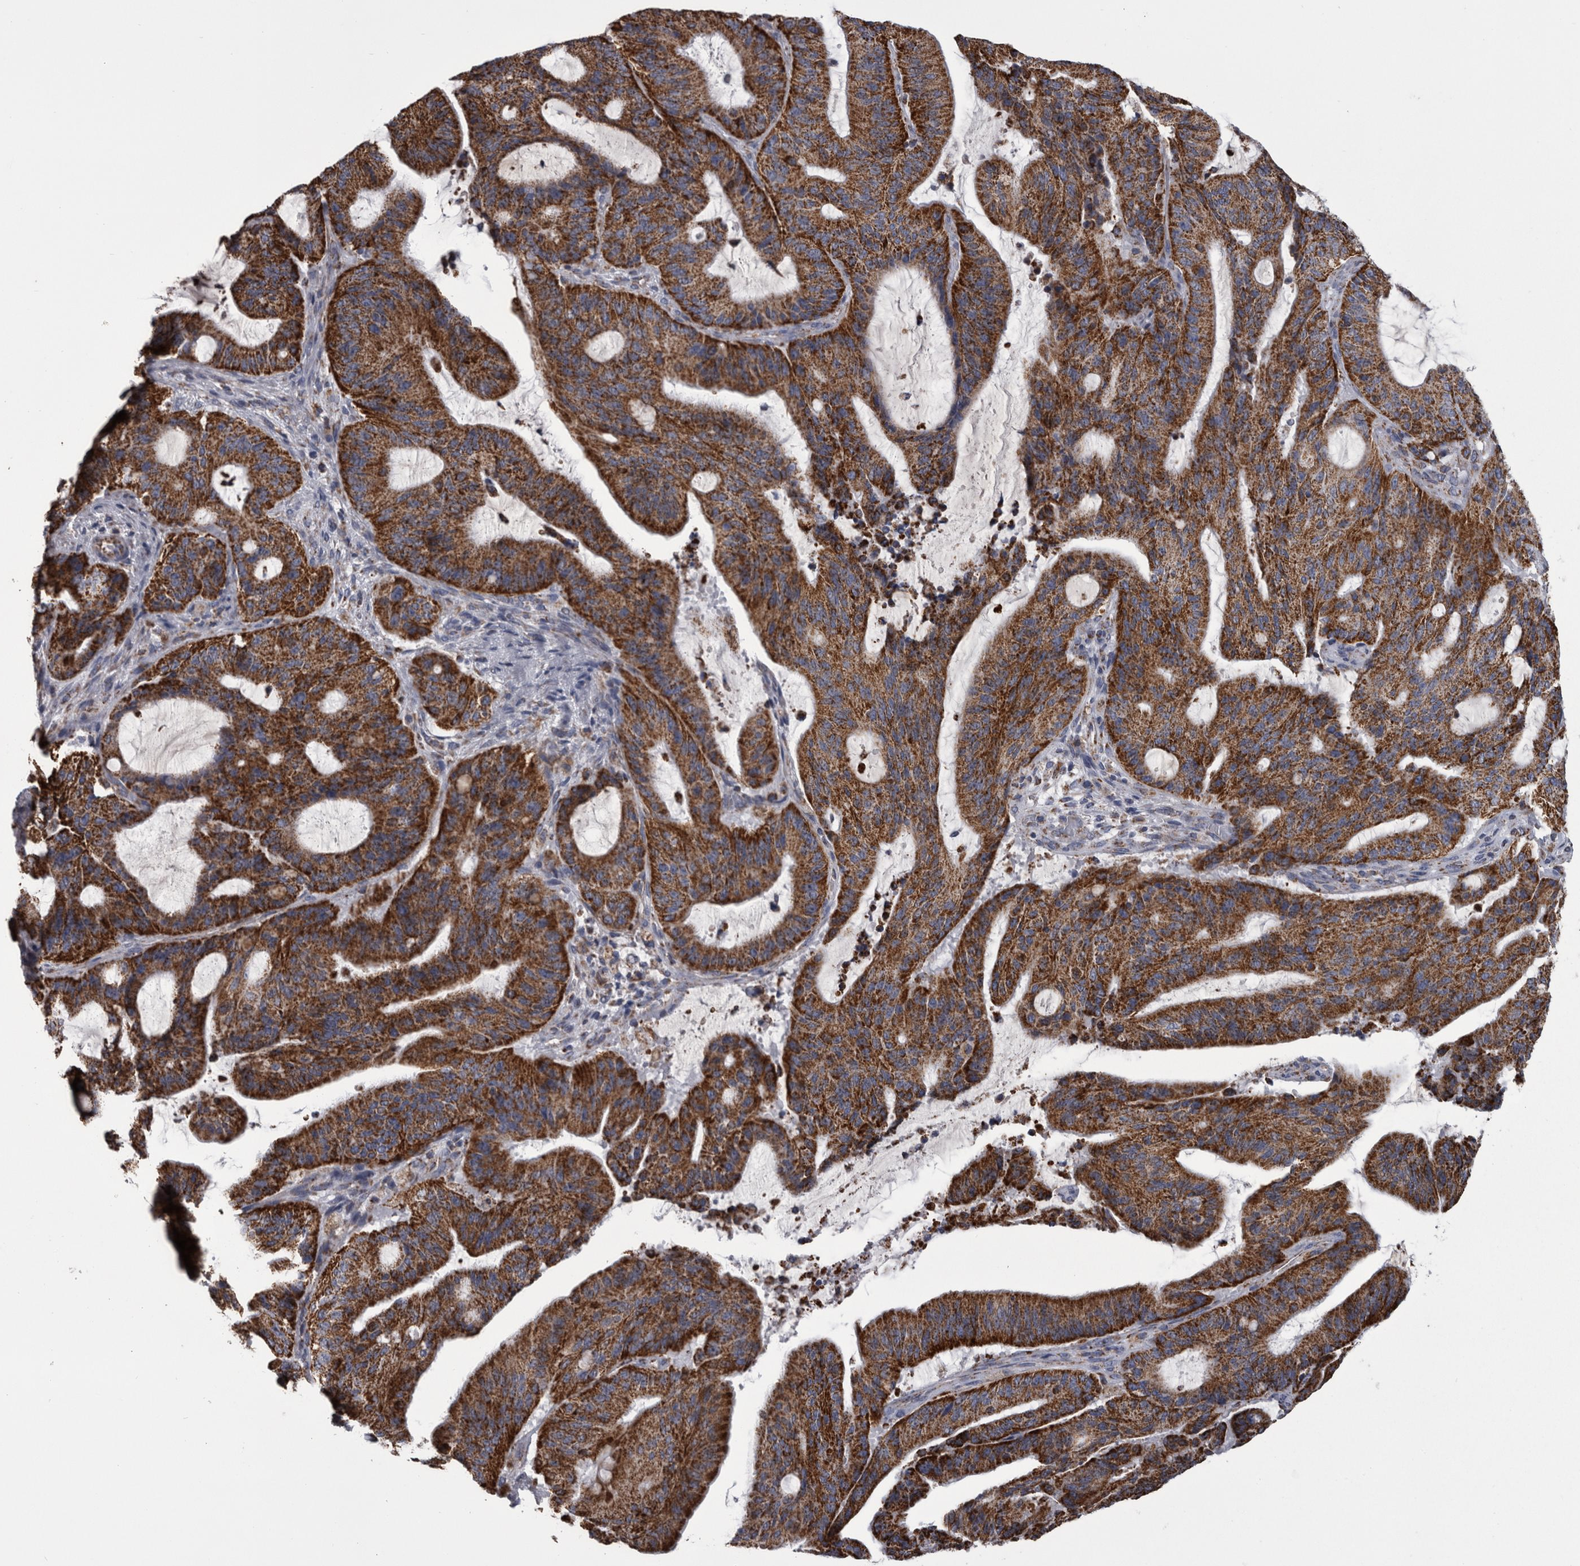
{"staining": {"intensity": "strong", "quantity": ">75%", "location": "cytoplasmic/membranous"}, "tissue": "liver cancer", "cell_type": "Tumor cells", "image_type": "cancer", "snomed": [{"axis": "morphology", "description": "Normal tissue, NOS"}, {"axis": "morphology", "description": "Cholangiocarcinoma"}, {"axis": "topography", "description": "Liver"}, {"axis": "topography", "description": "Peripheral nerve tissue"}], "caption": "Cholangiocarcinoma (liver) stained with a brown dye shows strong cytoplasmic/membranous positive positivity in approximately >75% of tumor cells.", "gene": "MDH2", "patient": {"sex": "female", "age": 73}}